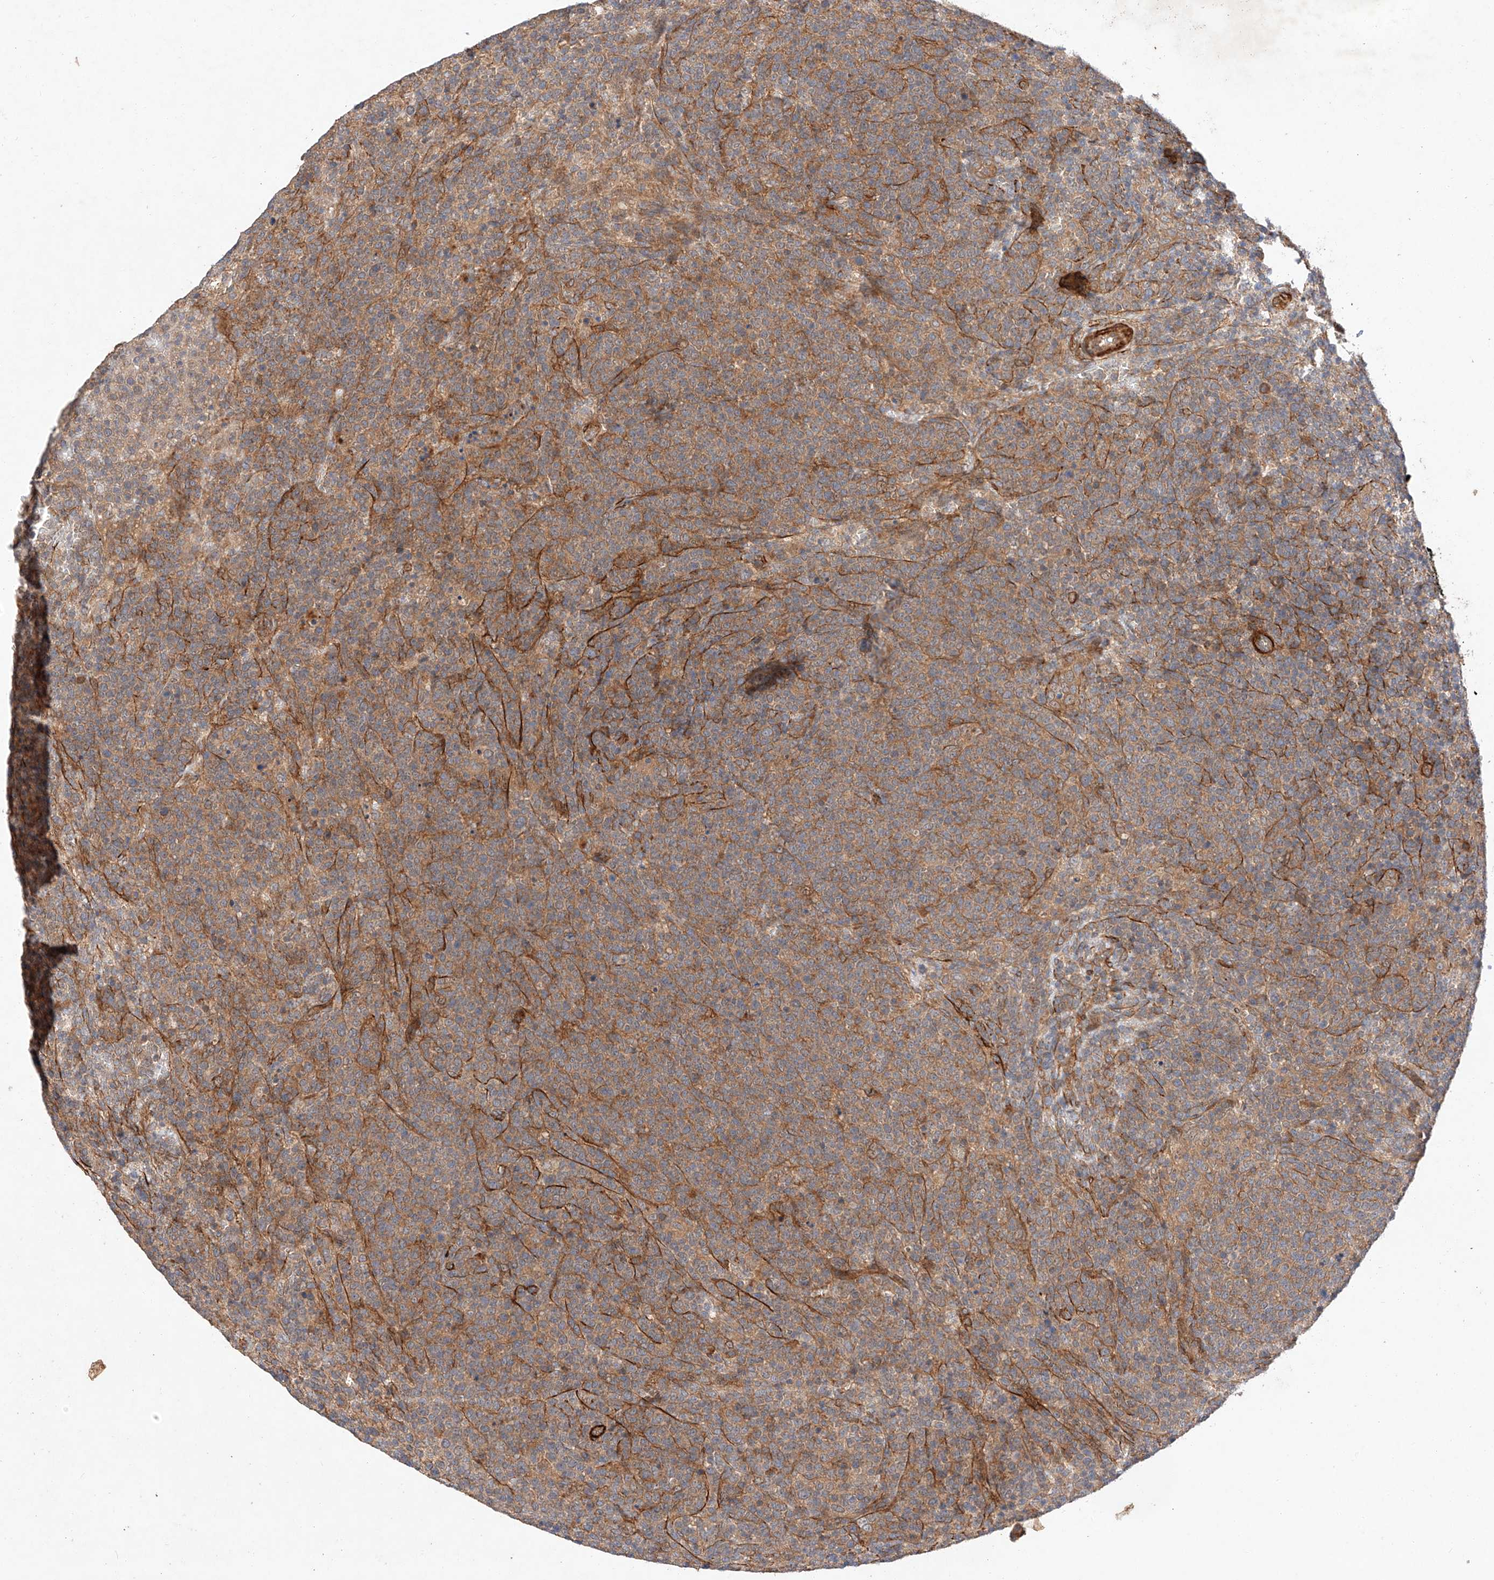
{"staining": {"intensity": "moderate", "quantity": ">75%", "location": "cytoplasmic/membranous"}, "tissue": "lymphoma", "cell_type": "Tumor cells", "image_type": "cancer", "snomed": [{"axis": "morphology", "description": "Malignant lymphoma, non-Hodgkin's type, High grade"}, {"axis": "topography", "description": "Lymph node"}], "caption": "Moderate cytoplasmic/membranous protein staining is present in approximately >75% of tumor cells in high-grade malignant lymphoma, non-Hodgkin's type.", "gene": "RAB23", "patient": {"sex": "male", "age": 61}}